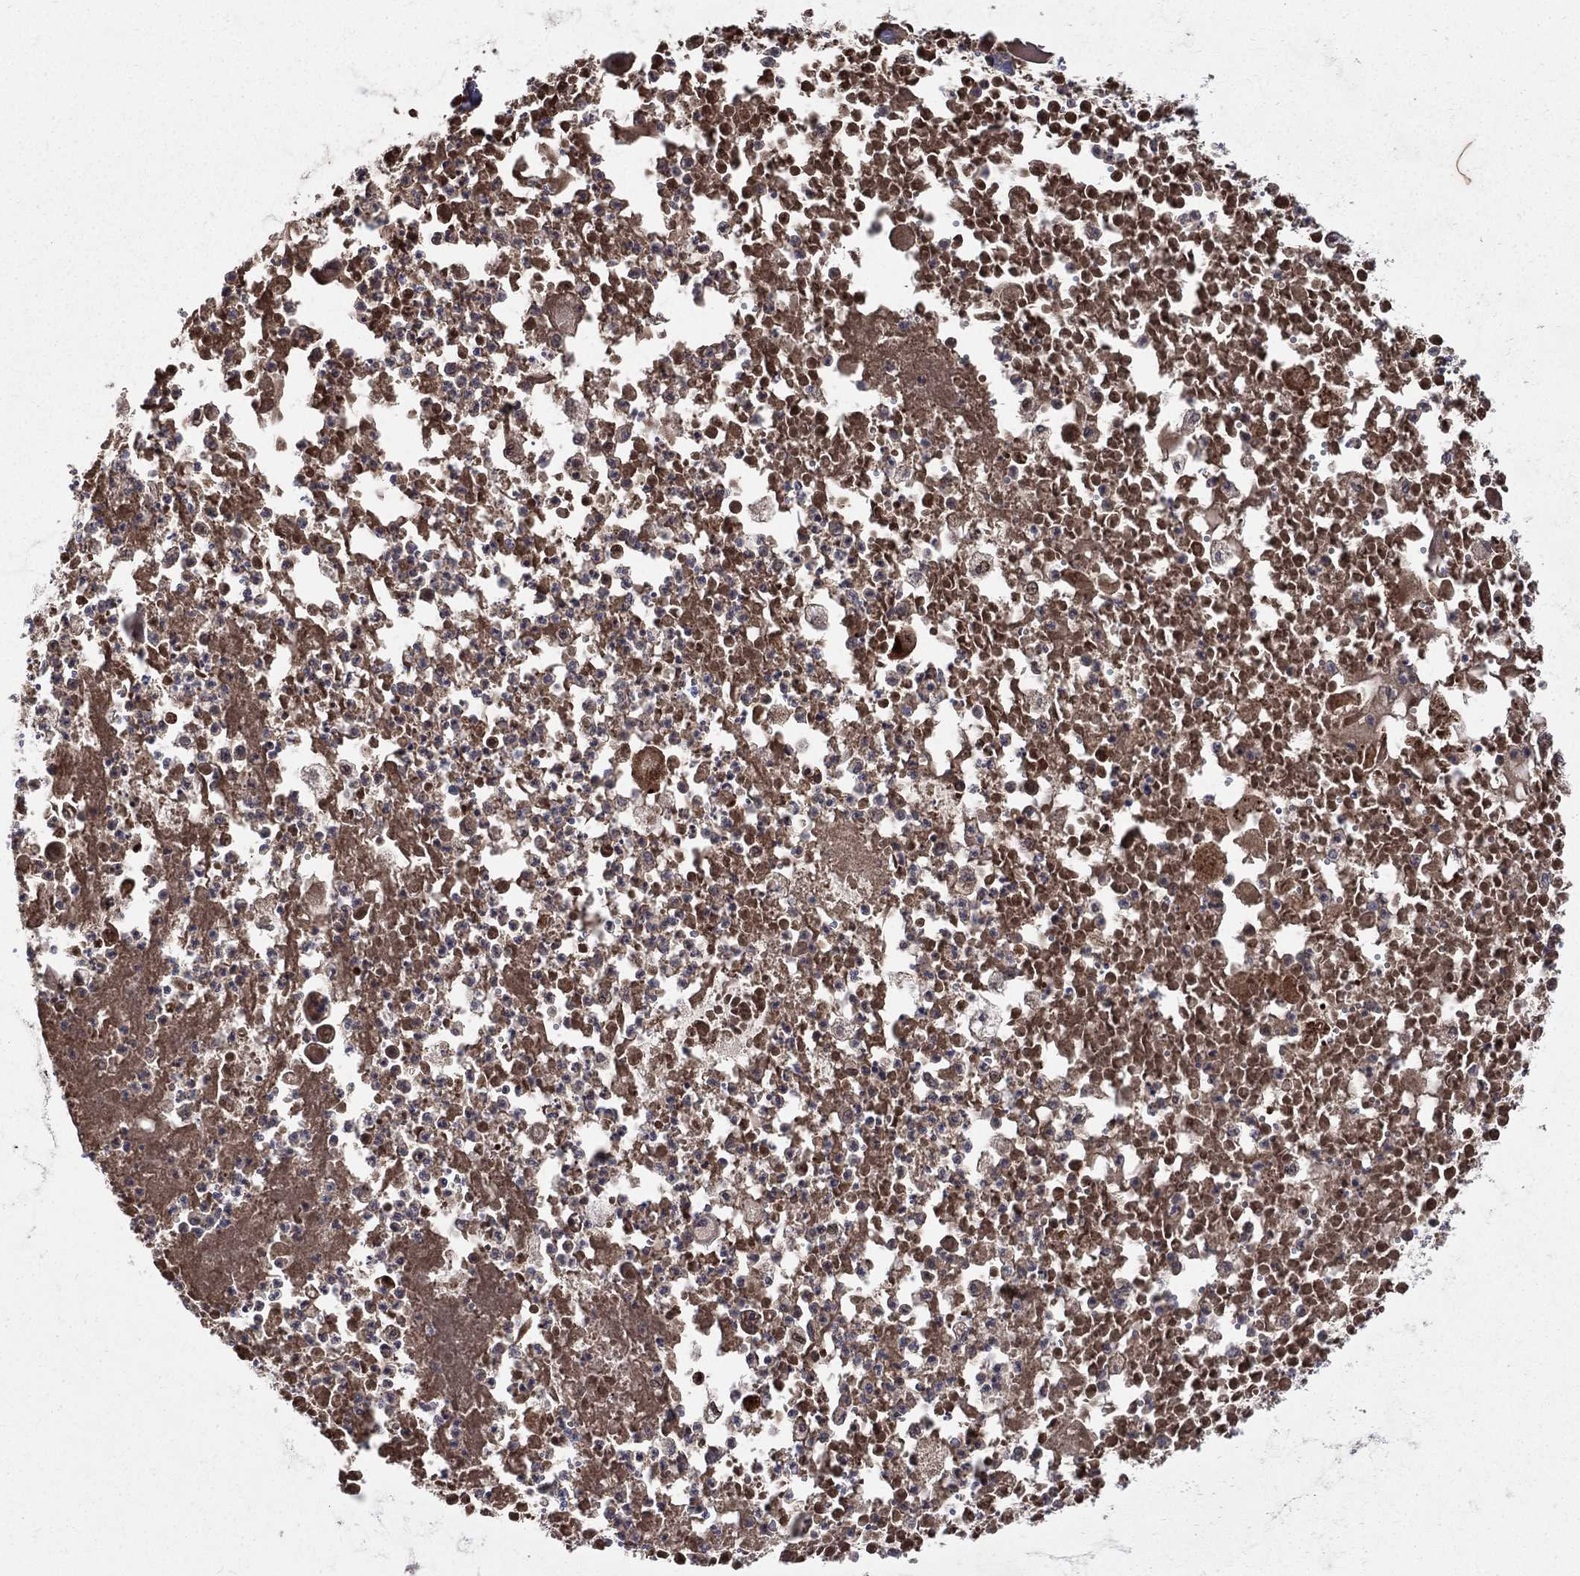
{"staining": {"intensity": "strong", "quantity": ">75%", "location": "cytoplasmic/membranous"}, "tissue": "pancreatic cancer", "cell_type": "Tumor cells", "image_type": "cancer", "snomed": [{"axis": "morphology", "description": "Normal tissue, NOS"}, {"axis": "morphology", "description": "Adenocarcinoma, NOS"}, {"axis": "topography", "description": "Pancreas"}], "caption": "Adenocarcinoma (pancreatic) stained with a protein marker demonstrates strong staining in tumor cells.", "gene": "RAB11FIP4", "patient": {"sex": "female", "age": 58}}